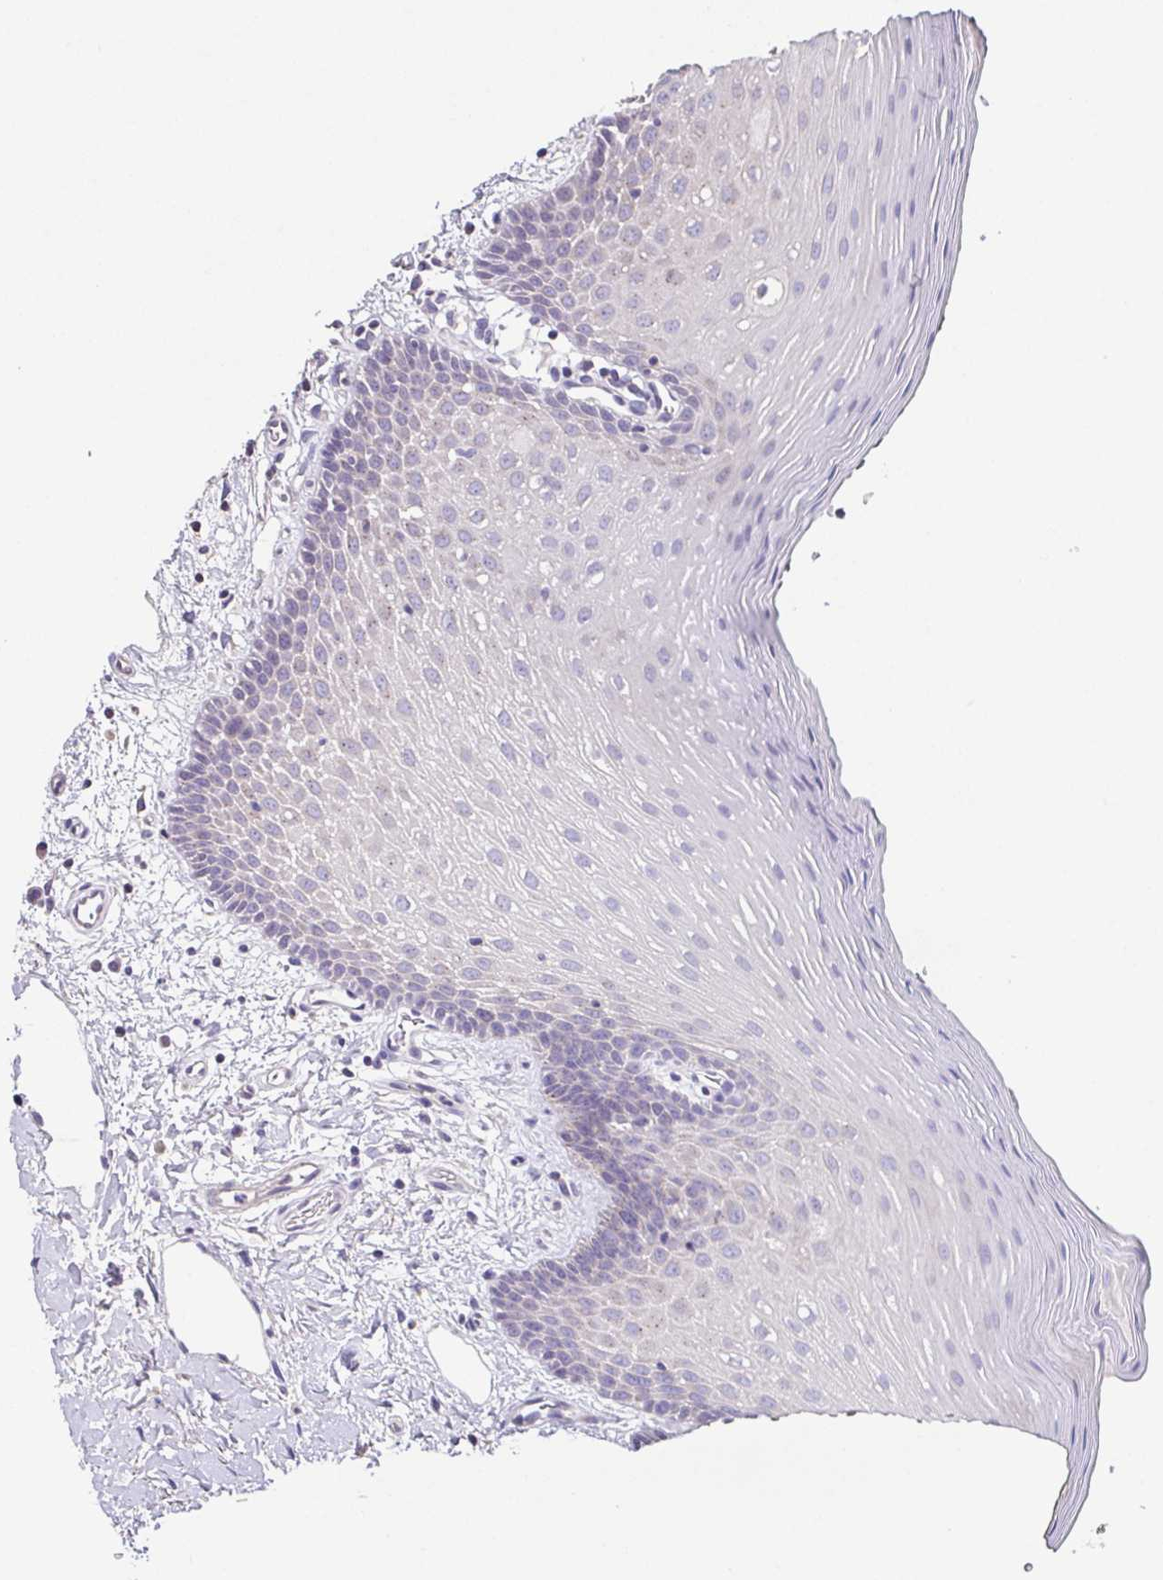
{"staining": {"intensity": "negative", "quantity": "none", "location": "none"}, "tissue": "oral mucosa", "cell_type": "Squamous epithelial cells", "image_type": "normal", "snomed": [{"axis": "morphology", "description": "Normal tissue, NOS"}, {"axis": "topography", "description": "Oral tissue"}], "caption": "A high-resolution histopathology image shows immunohistochemistry (IHC) staining of normal oral mucosa, which reveals no significant expression in squamous epithelial cells. The staining is performed using DAB brown chromogen with nuclei counter-stained in using hematoxylin.", "gene": "MARCO", "patient": {"sex": "female", "age": 43}}